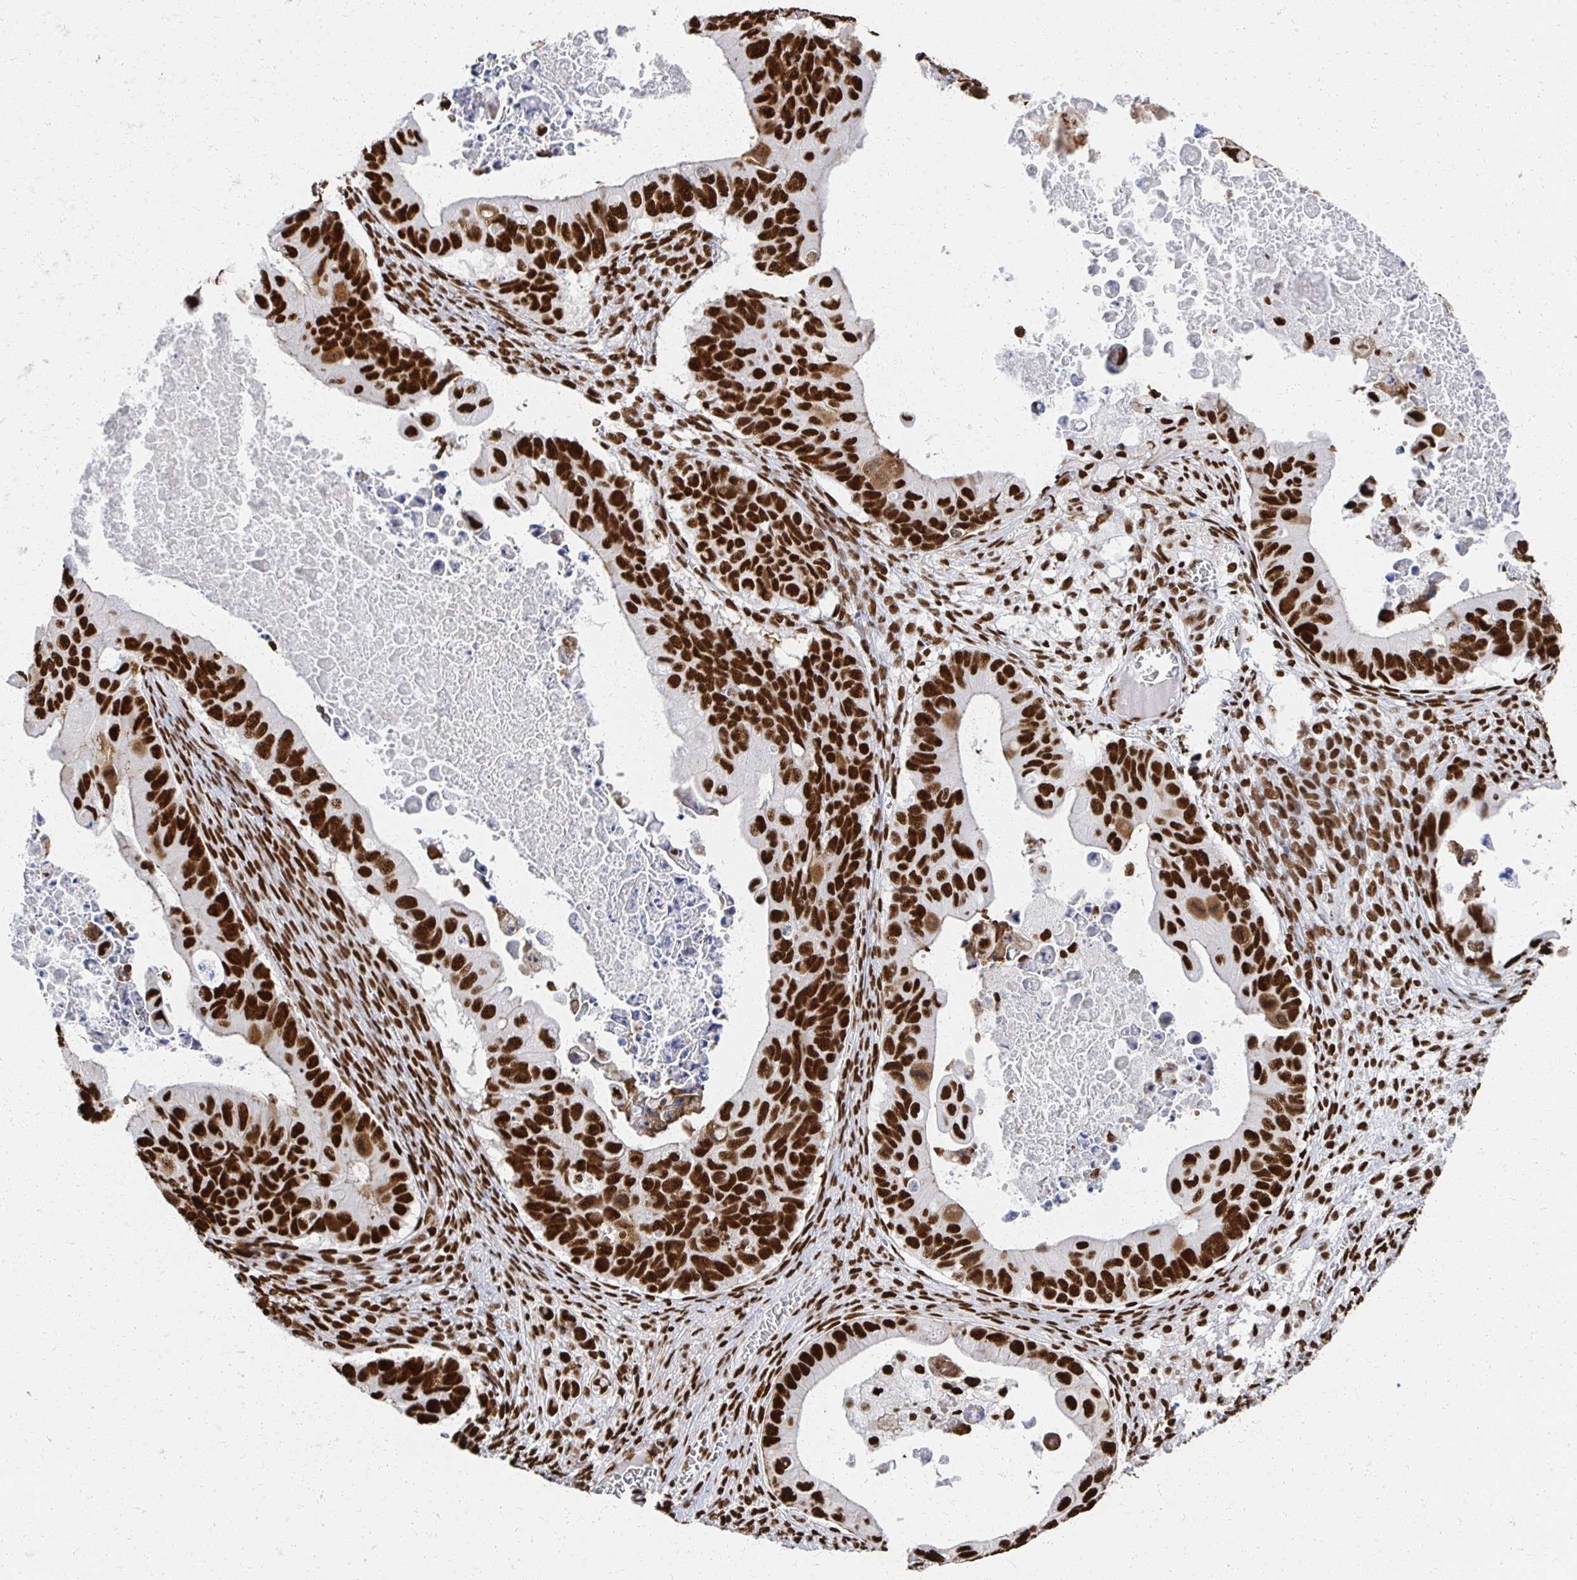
{"staining": {"intensity": "strong", "quantity": ">75%", "location": "nuclear"}, "tissue": "ovarian cancer", "cell_type": "Tumor cells", "image_type": "cancer", "snomed": [{"axis": "morphology", "description": "Cystadenocarcinoma, mucinous, NOS"}, {"axis": "topography", "description": "Ovary"}], "caption": "IHC histopathology image of neoplastic tissue: ovarian cancer (mucinous cystadenocarcinoma) stained using immunohistochemistry (IHC) demonstrates high levels of strong protein expression localized specifically in the nuclear of tumor cells, appearing as a nuclear brown color.", "gene": "RBBP7", "patient": {"sex": "female", "age": 64}}